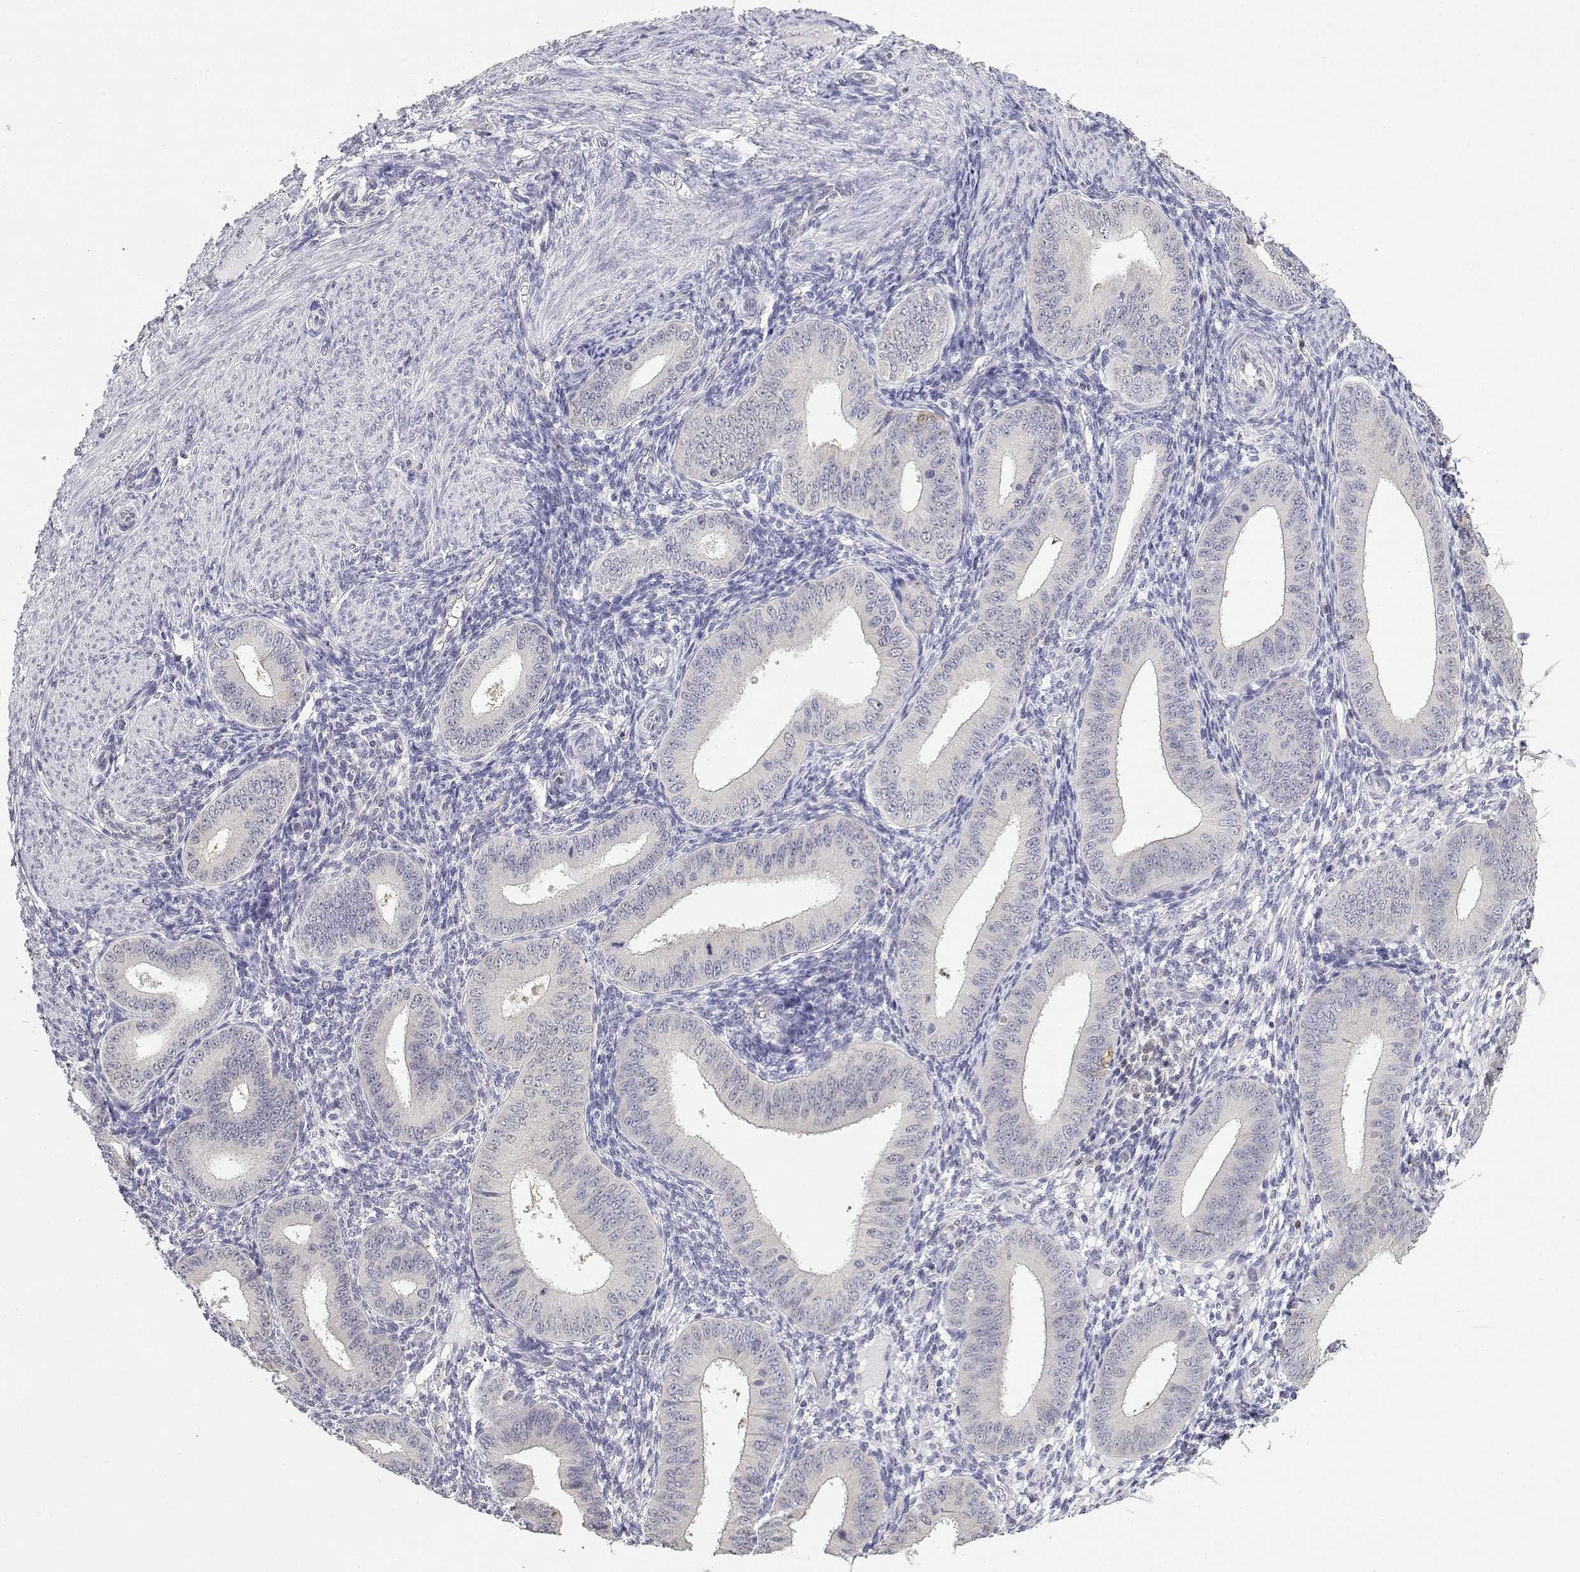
{"staining": {"intensity": "negative", "quantity": "none", "location": "none"}, "tissue": "endometrium", "cell_type": "Cells in endometrial stroma", "image_type": "normal", "snomed": [{"axis": "morphology", "description": "Normal tissue, NOS"}, {"axis": "topography", "description": "Endometrium"}], "caption": "Cells in endometrial stroma are negative for protein expression in normal human endometrium. (DAB IHC visualized using brightfield microscopy, high magnification).", "gene": "ADA", "patient": {"sex": "female", "age": 39}}